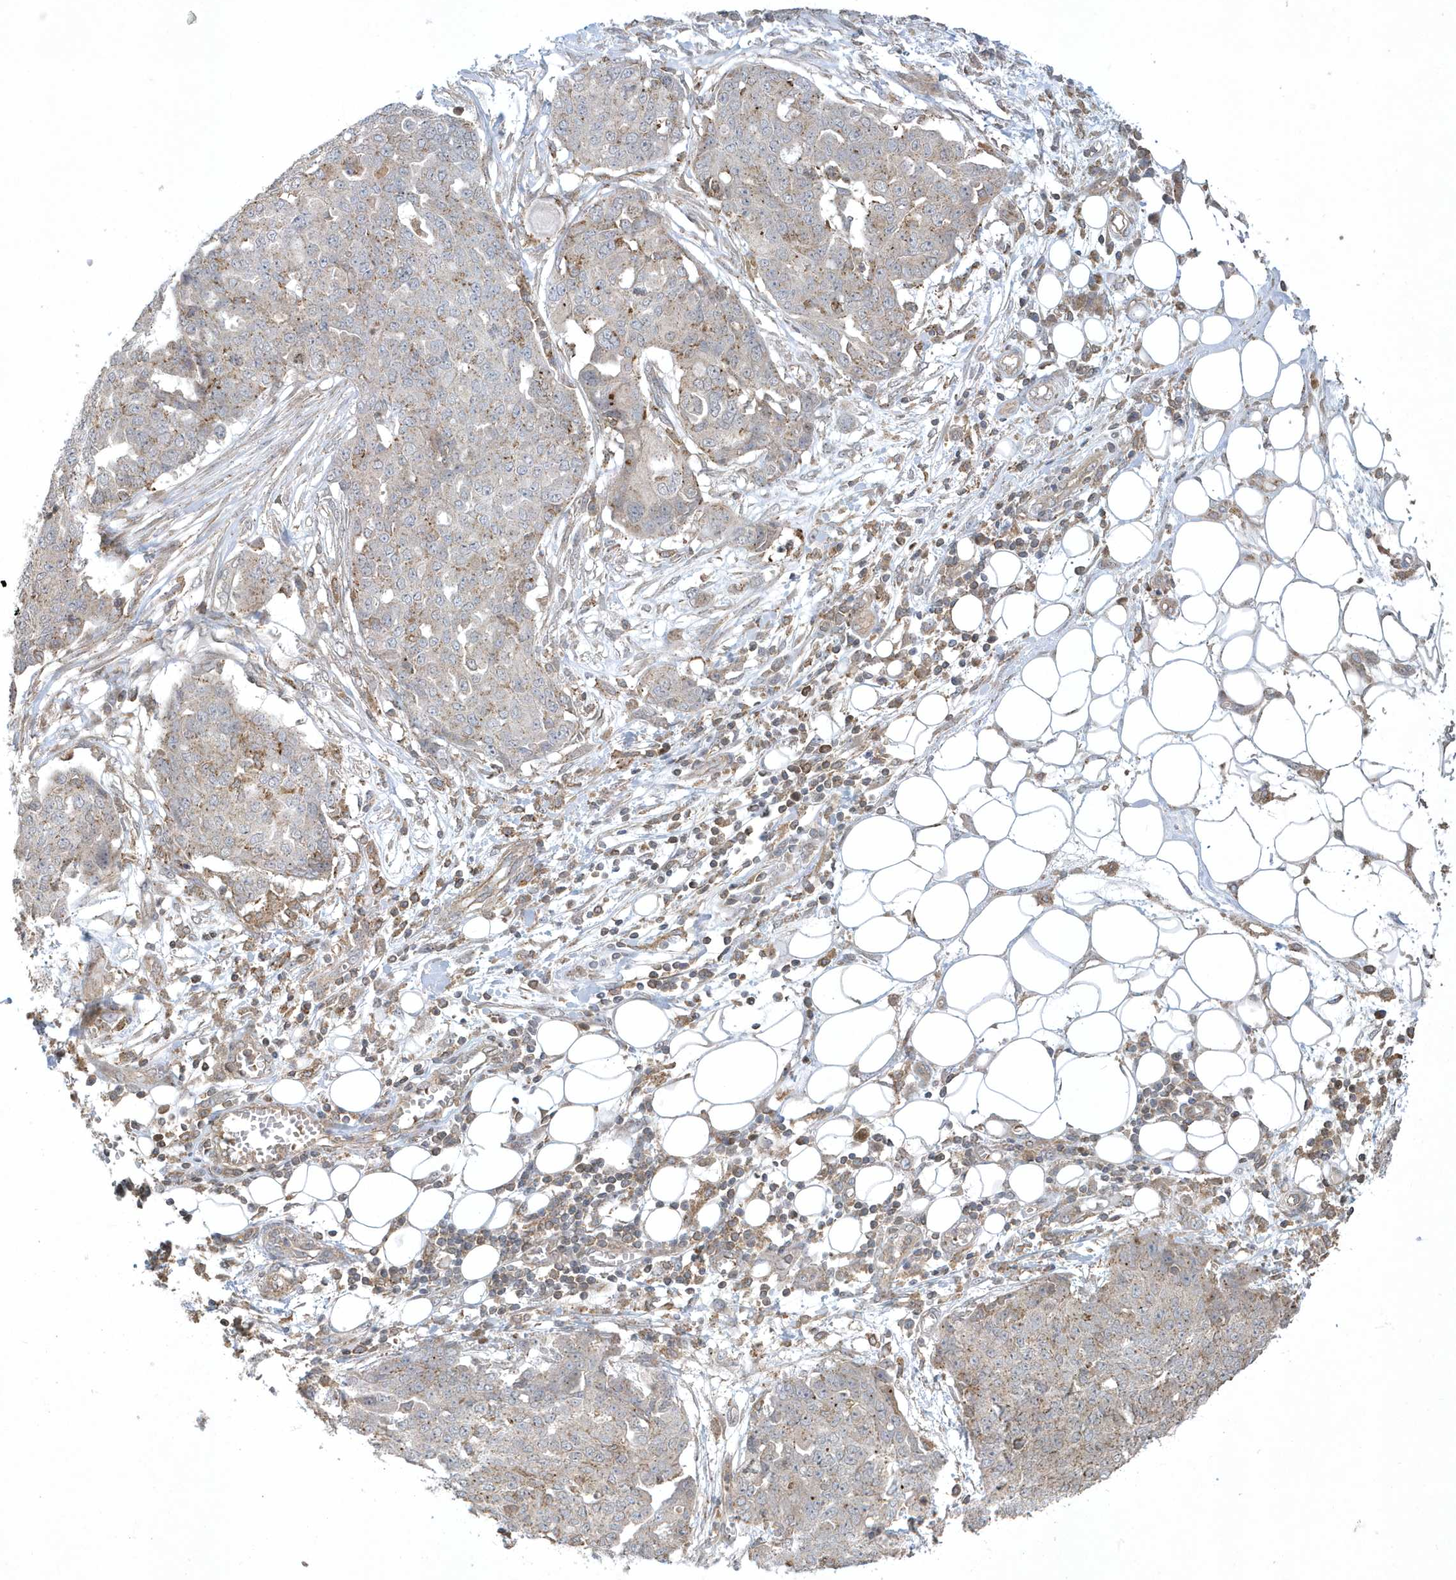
{"staining": {"intensity": "moderate", "quantity": "<25%", "location": "cytoplasmic/membranous"}, "tissue": "ovarian cancer", "cell_type": "Tumor cells", "image_type": "cancer", "snomed": [{"axis": "morphology", "description": "Cystadenocarcinoma, serous, NOS"}, {"axis": "topography", "description": "Soft tissue"}, {"axis": "topography", "description": "Ovary"}], "caption": "Protein analysis of ovarian cancer tissue demonstrates moderate cytoplasmic/membranous expression in about <25% of tumor cells.", "gene": "STAMBP", "patient": {"sex": "female", "age": 57}}